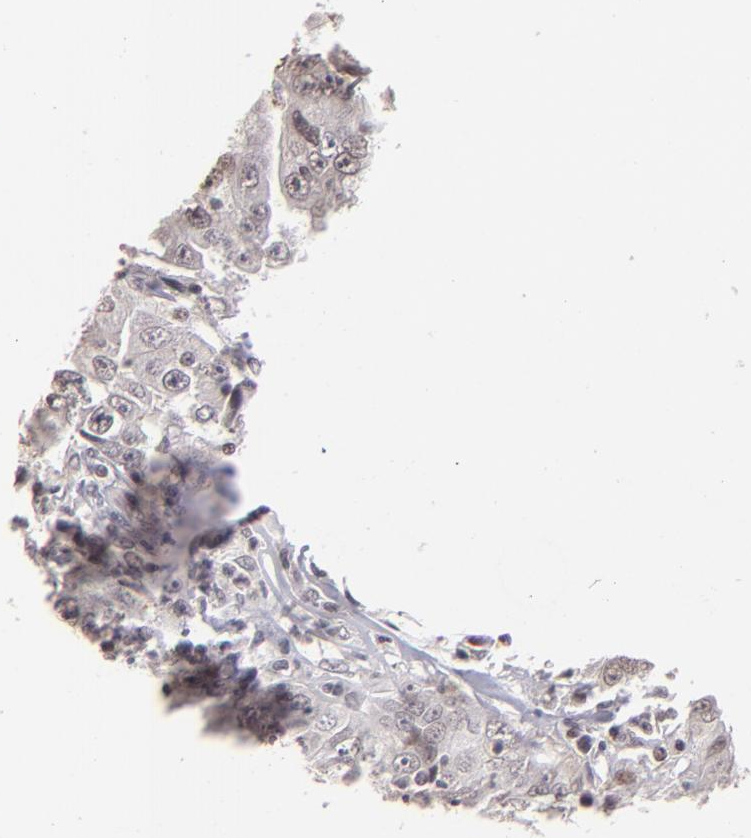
{"staining": {"intensity": "weak", "quantity": "<25%", "location": "nuclear"}, "tissue": "lung cancer", "cell_type": "Tumor cells", "image_type": "cancer", "snomed": [{"axis": "morphology", "description": "Squamous cell carcinoma, NOS"}, {"axis": "topography", "description": "Lung"}], "caption": "There is no significant positivity in tumor cells of lung cancer. The staining was performed using DAB to visualize the protein expression in brown, while the nuclei were stained in blue with hematoxylin (Magnification: 20x).", "gene": "RARB", "patient": {"sex": "male", "age": 64}}